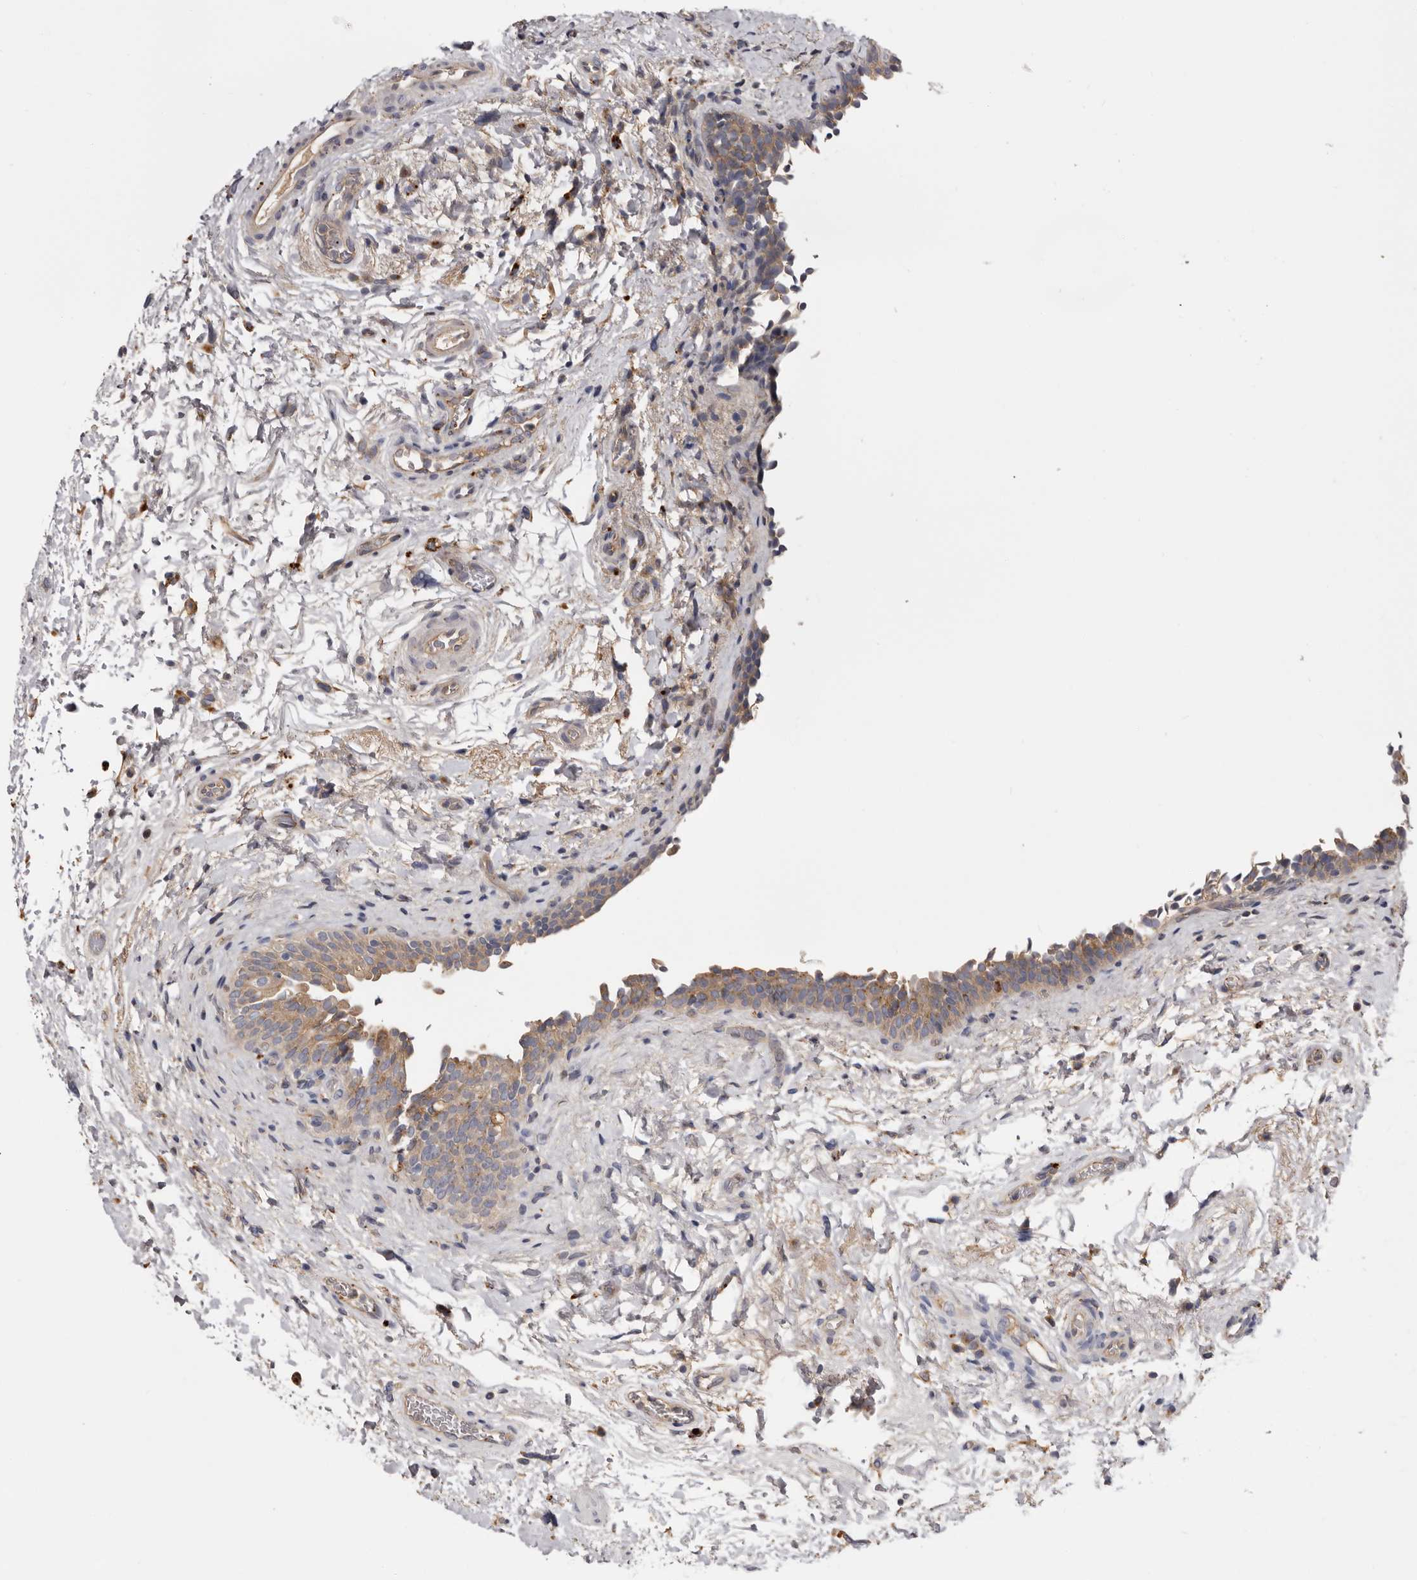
{"staining": {"intensity": "moderate", "quantity": ">75%", "location": "cytoplasmic/membranous"}, "tissue": "urinary bladder", "cell_type": "Urothelial cells", "image_type": "normal", "snomed": [{"axis": "morphology", "description": "Normal tissue, NOS"}, {"axis": "topography", "description": "Urinary bladder"}], "caption": "This micrograph displays IHC staining of normal human urinary bladder, with medium moderate cytoplasmic/membranous expression in approximately >75% of urothelial cells.", "gene": "INKA2", "patient": {"sex": "male", "age": 83}}